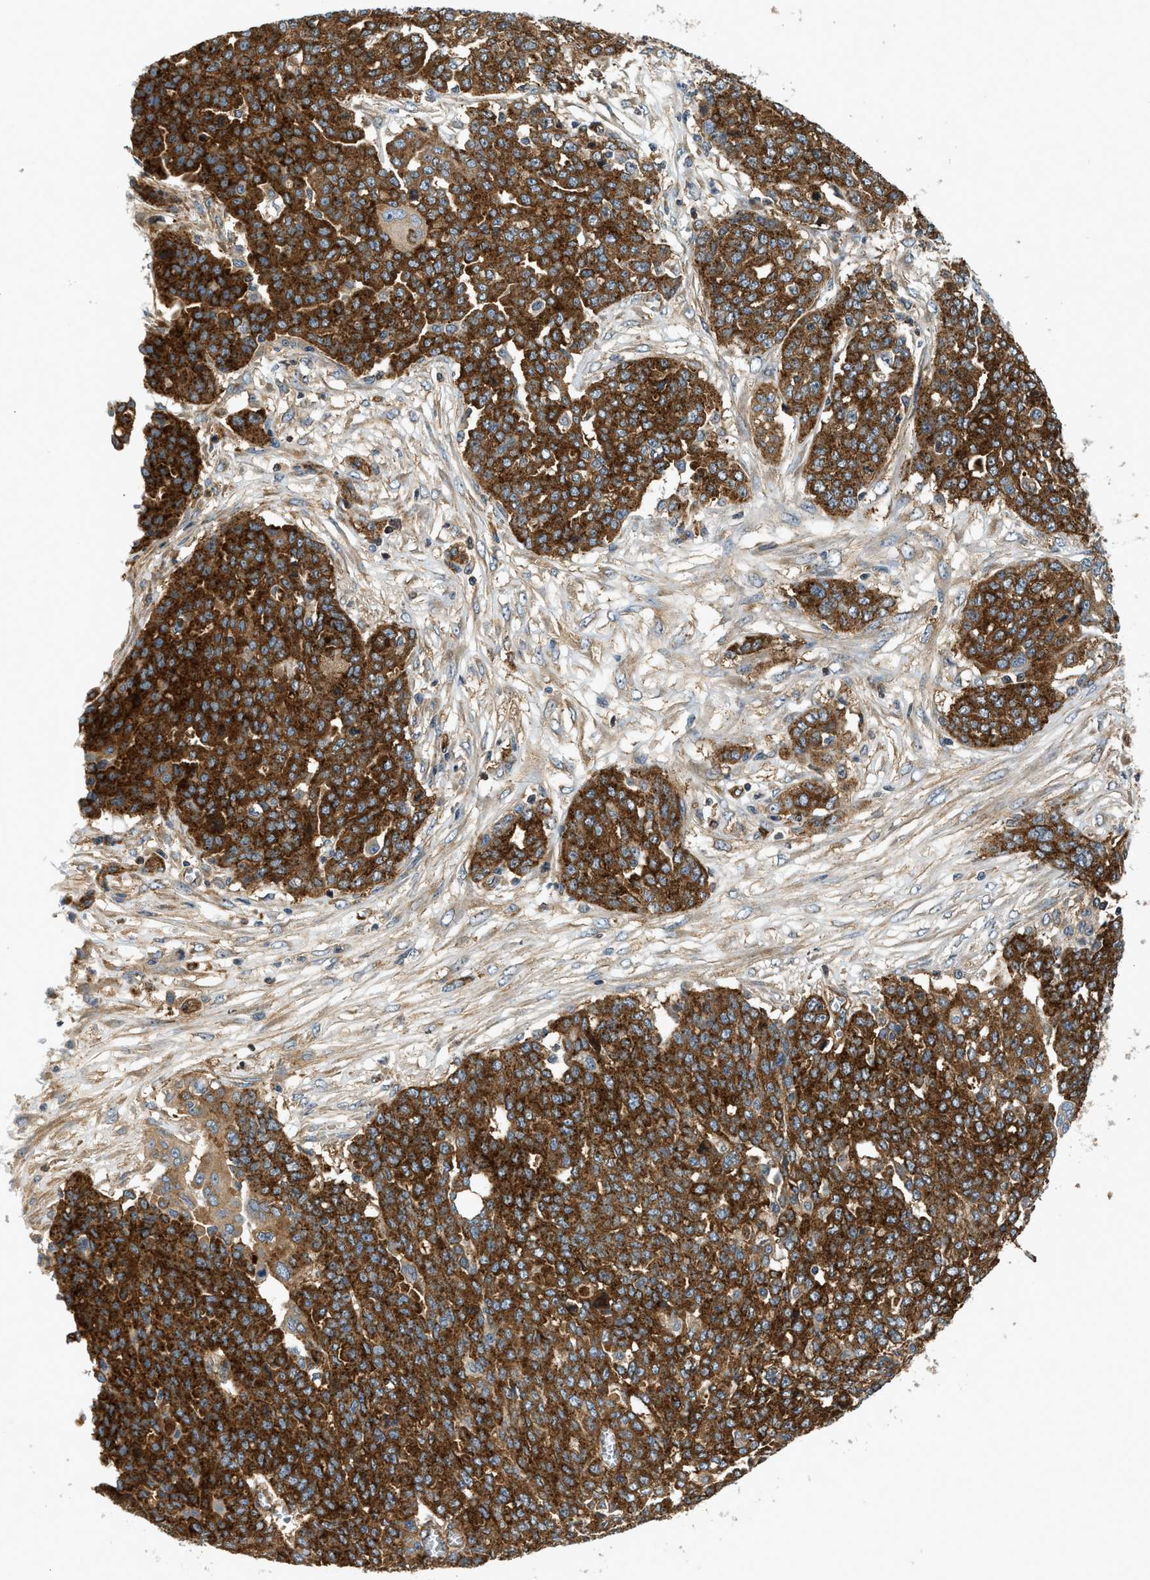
{"staining": {"intensity": "strong", "quantity": ">75%", "location": "cytoplasmic/membranous"}, "tissue": "ovarian cancer", "cell_type": "Tumor cells", "image_type": "cancer", "snomed": [{"axis": "morphology", "description": "Cystadenocarcinoma, serous, NOS"}, {"axis": "topography", "description": "Soft tissue"}, {"axis": "topography", "description": "Ovary"}], "caption": "Immunohistochemistry photomicrograph of ovarian cancer stained for a protein (brown), which displays high levels of strong cytoplasmic/membranous positivity in about >75% of tumor cells.", "gene": "HIP1", "patient": {"sex": "female", "age": 57}}